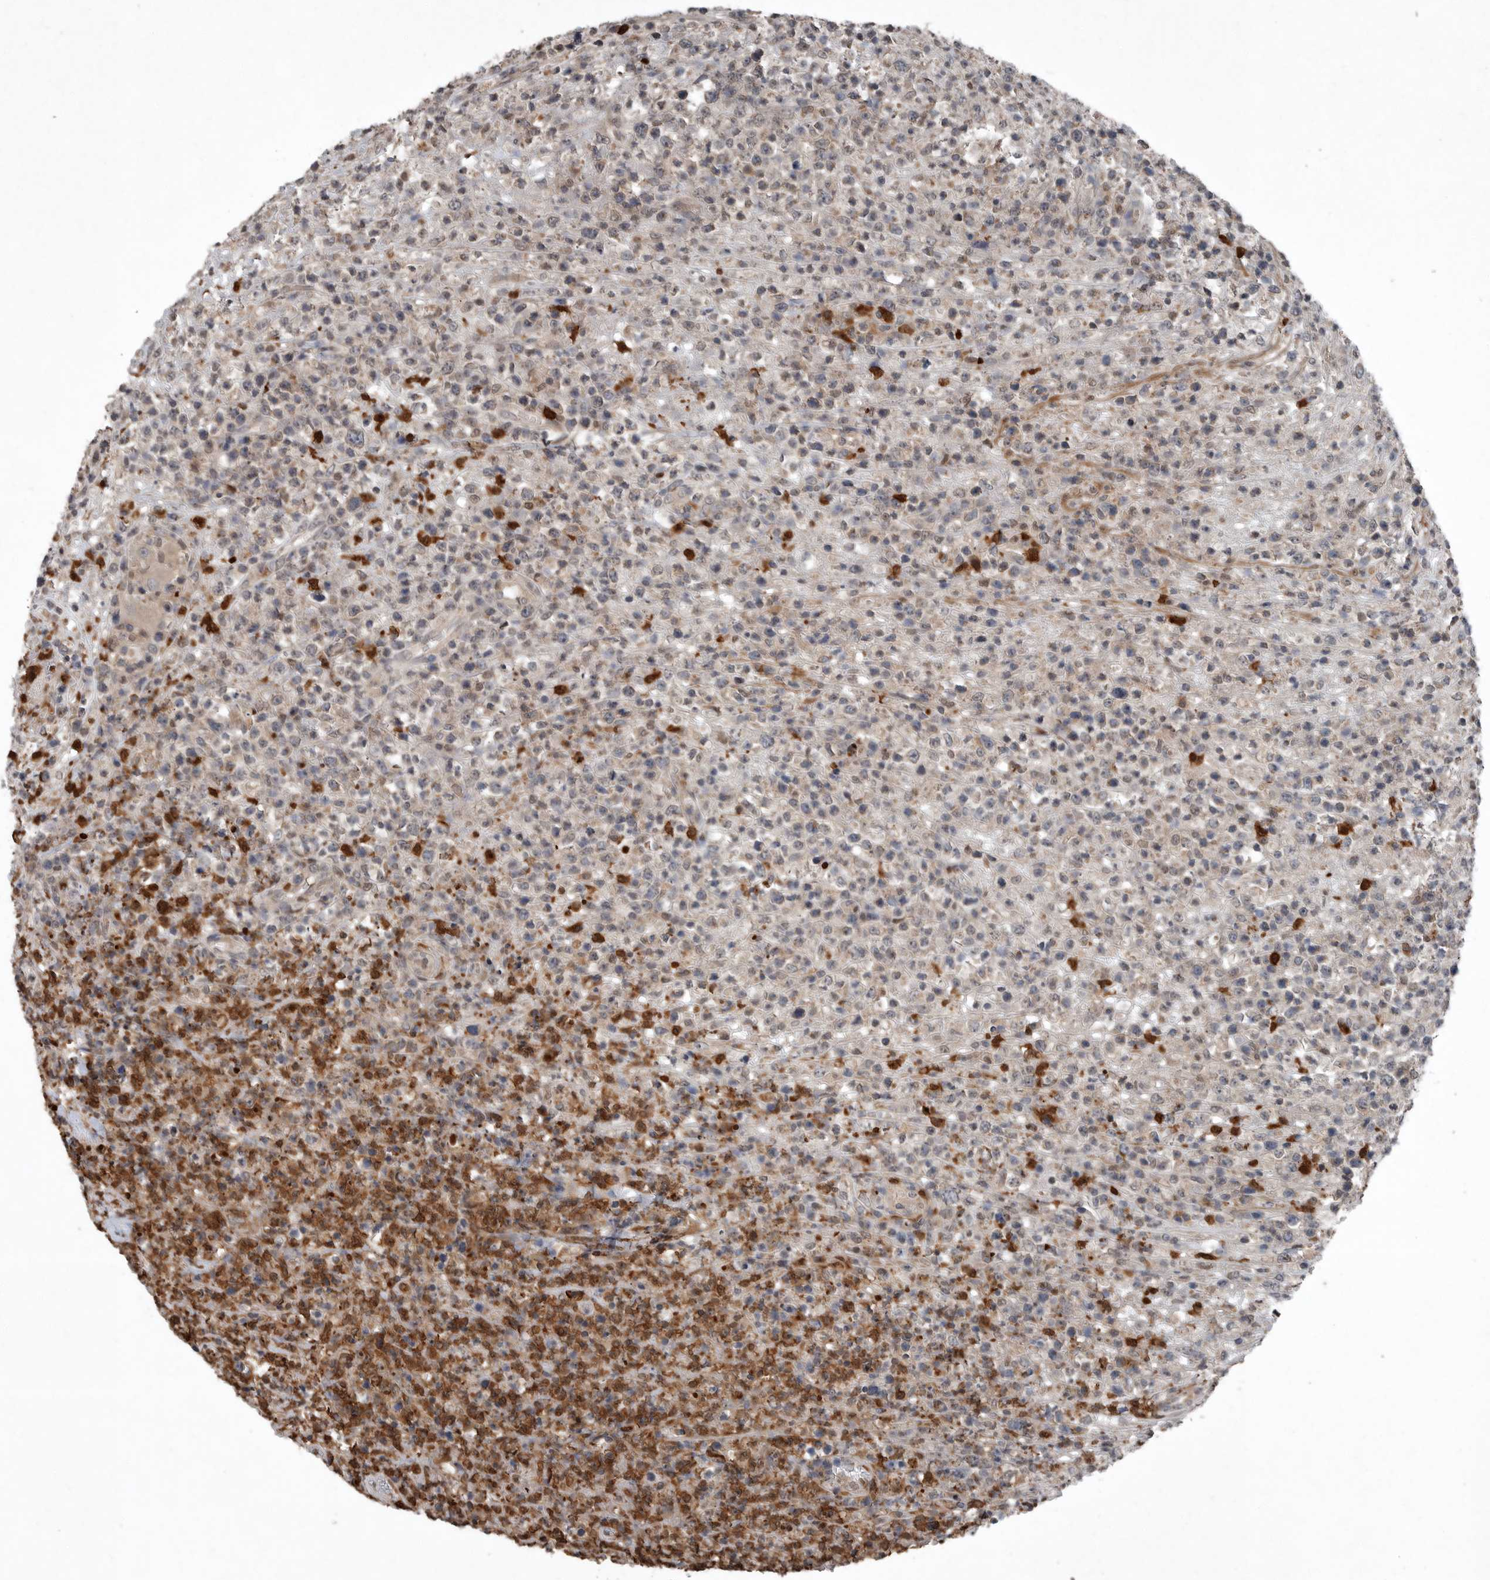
{"staining": {"intensity": "moderate", "quantity": "<25%", "location": "cytoplasmic/membranous"}, "tissue": "lymphoma", "cell_type": "Tumor cells", "image_type": "cancer", "snomed": [{"axis": "morphology", "description": "Malignant lymphoma, non-Hodgkin's type, High grade"}, {"axis": "topography", "description": "Colon"}], "caption": "A micrograph of human lymphoma stained for a protein shows moderate cytoplasmic/membranous brown staining in tumor cells.", "gene": "SCP2", "patient": {"sex": "female", "age": 53}}